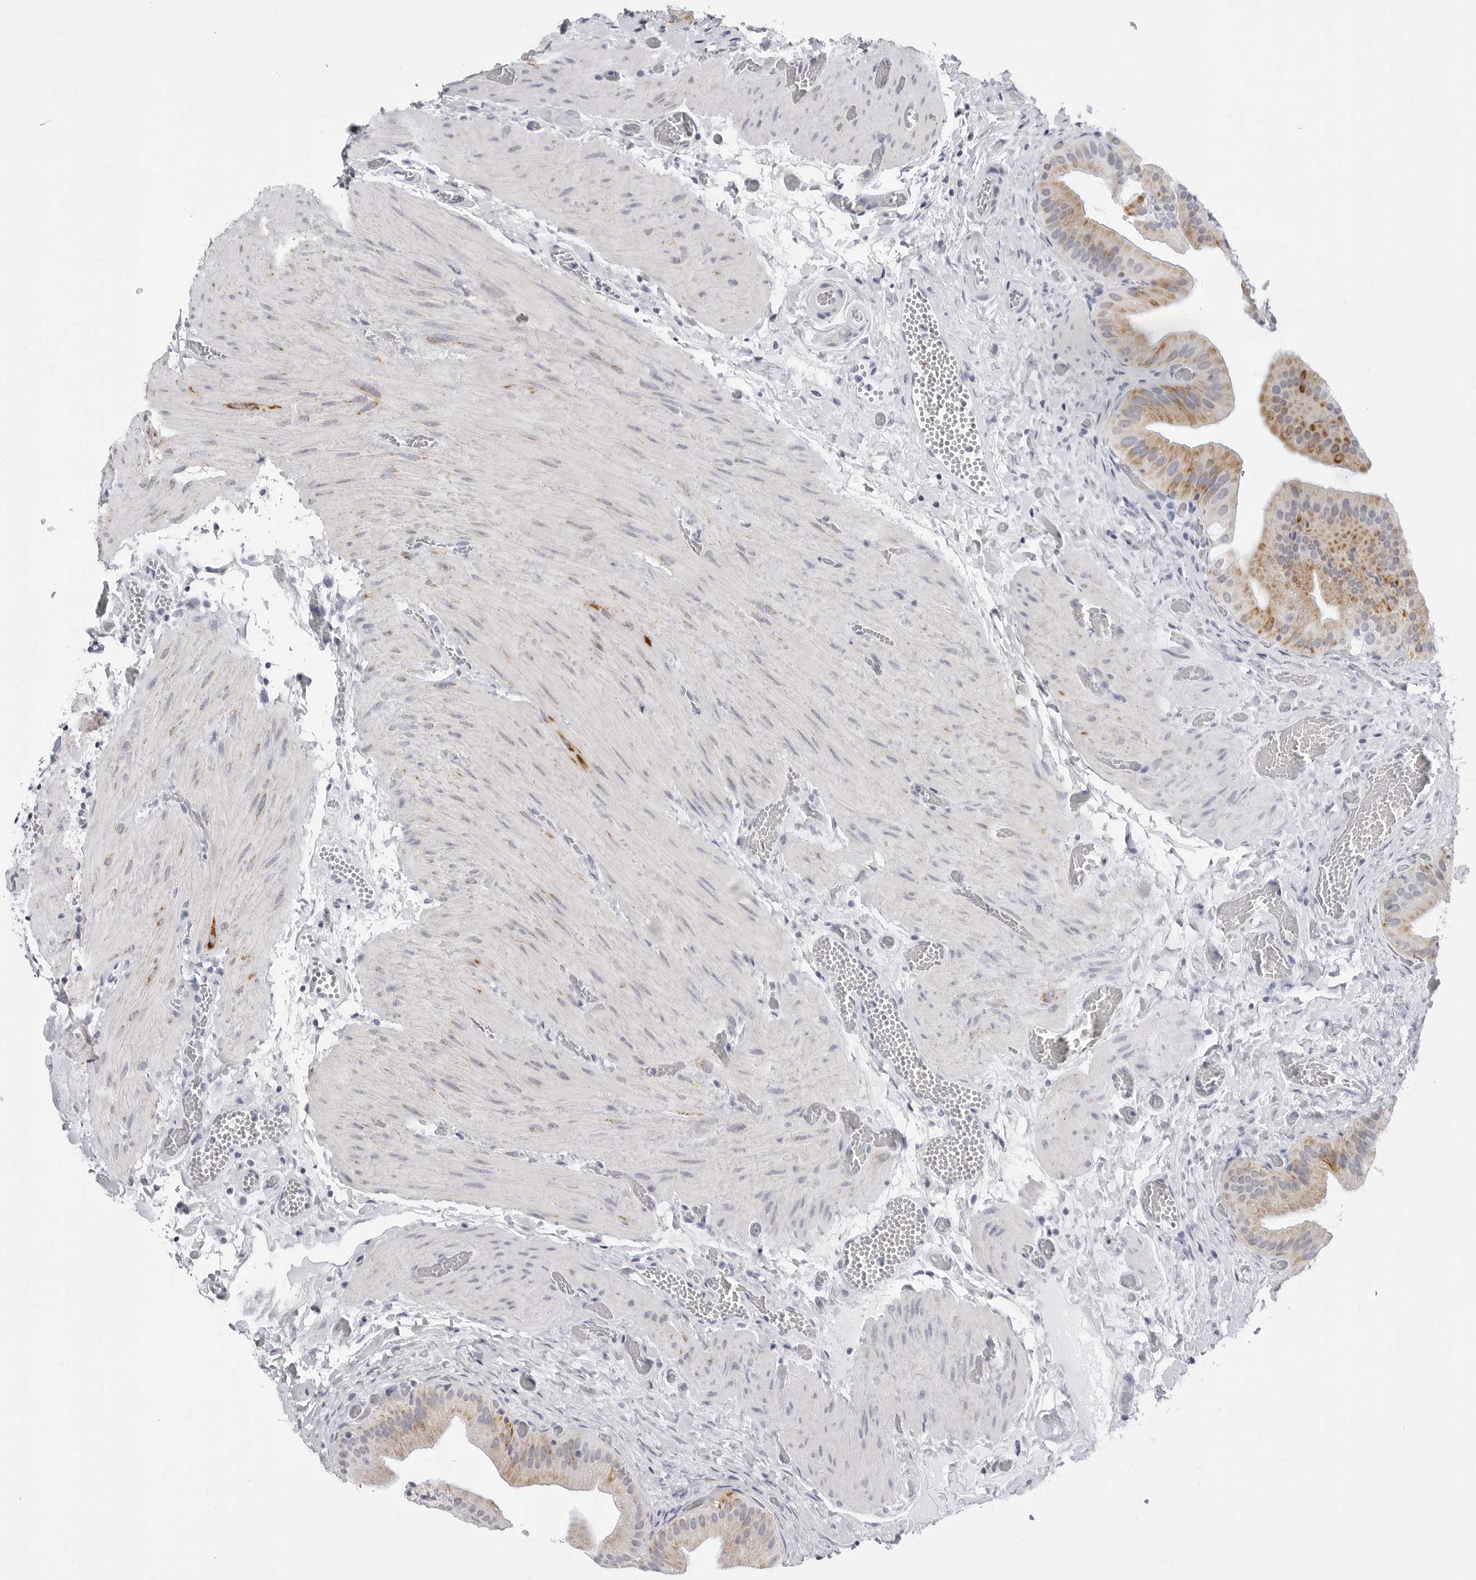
{"staining": {"intensity": "moderate", "quantity": "25%-75%", "location": "cytoplasmic/membranous"}, "tissue": "gallbladder", "cell_type": "Glandular cells", "image_type": "normal", "snomed": [{"axis": "morphology", "description": "Normal tissue, NOS"}, {"axis": "topography", "description": "Gallbladder"}], "caption": "Moderate cytoplasmic/membranous protein staining is present in about 25%-75% of glandular cells in gallbladder. The staining was performed using DAB (3,3'-diaminobenzidine) to visualize the protein expression in brown, while the nuclei were stained in blue with hematoxylin (Magnification: 20x).", "gene": "ERICH3", "patient": {"sex": "female", "age": 64}}